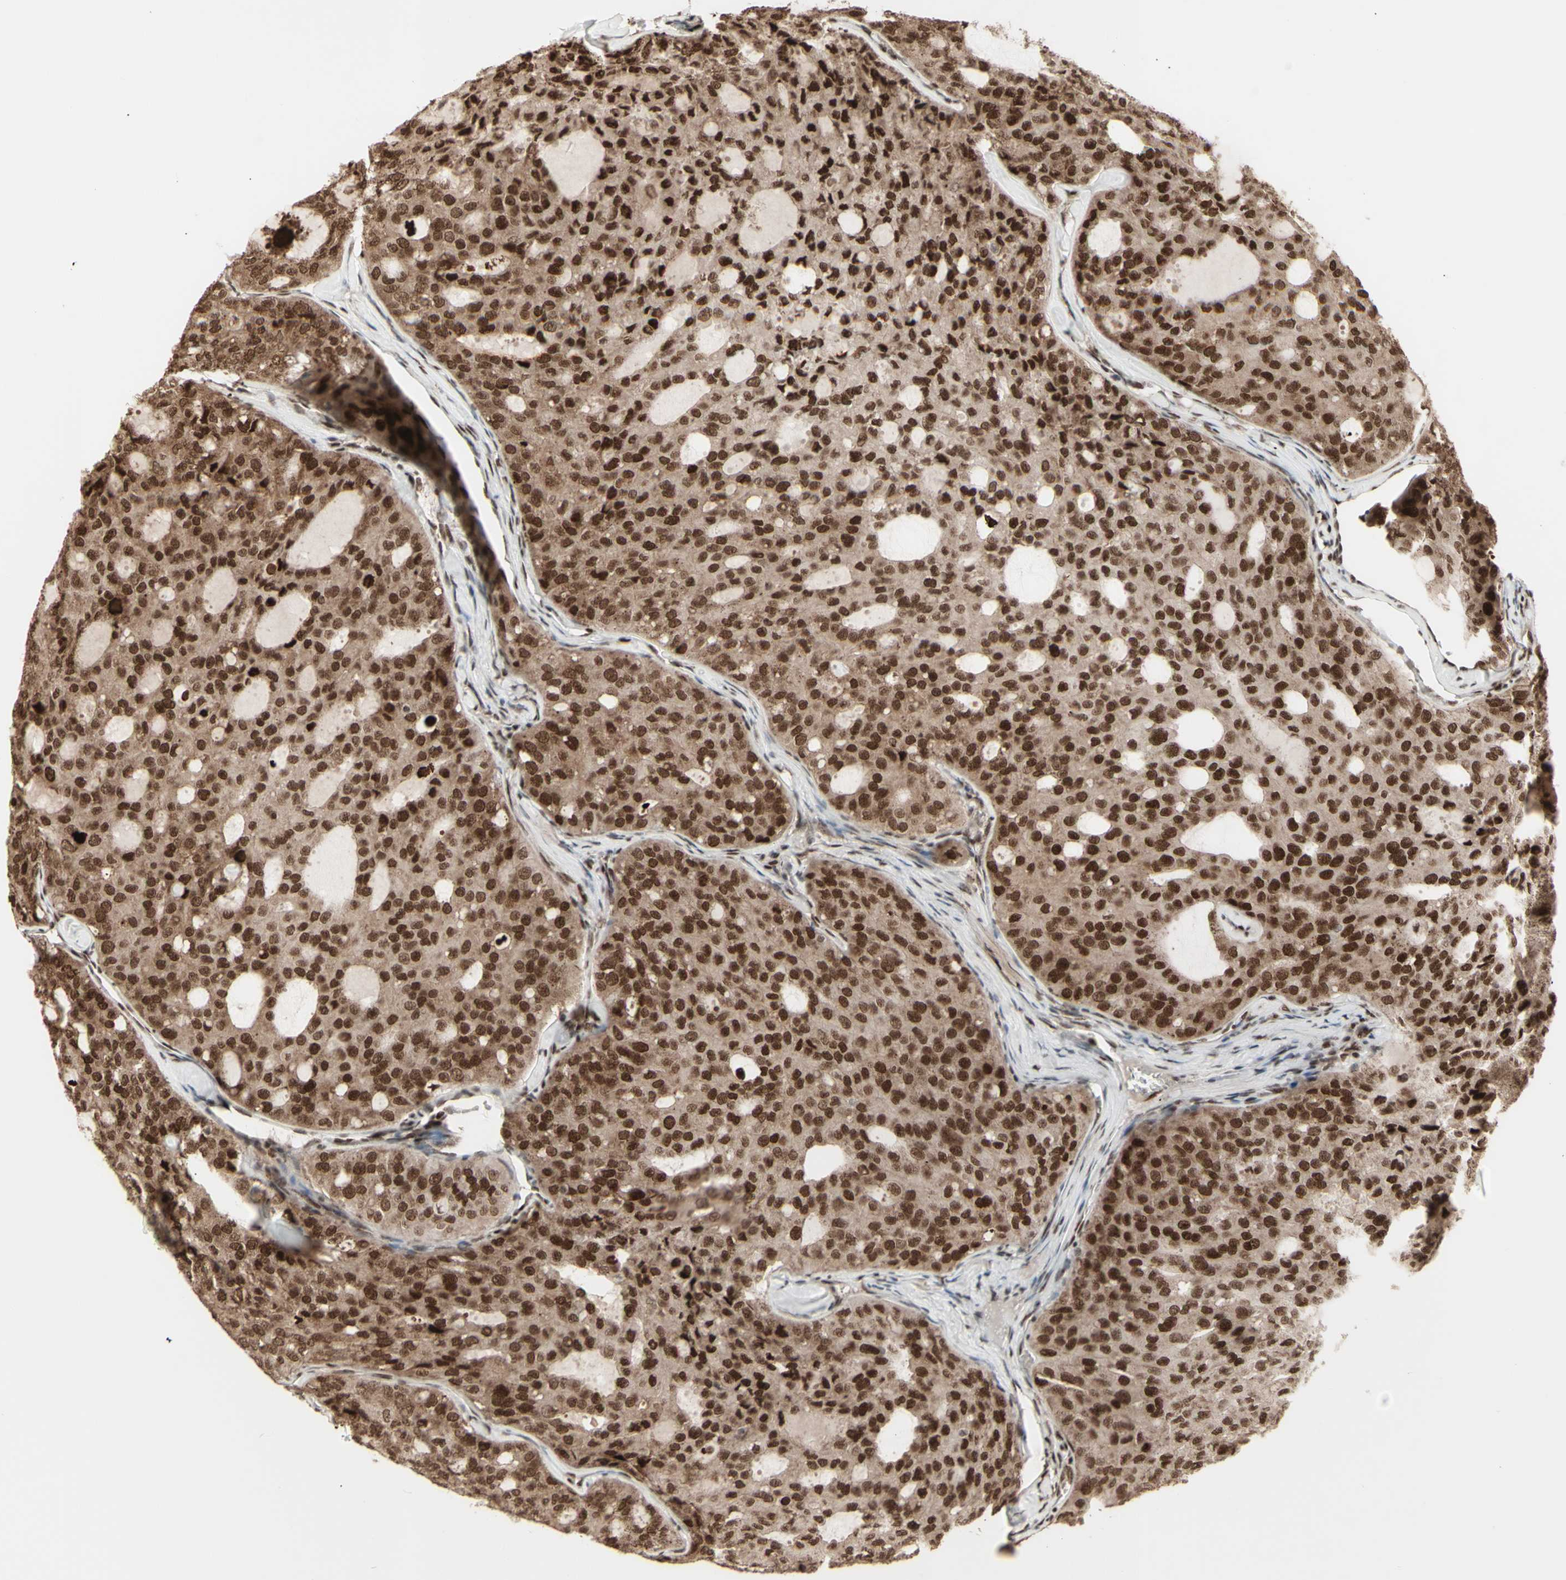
{"staining": {"intensity": "strong", "quantity": ">75%", "location": "cytoplasmic/membranous,nuclear"}, "tissue": "thyroid cancer", "cell_type": "Tumor cells", "image_type": "cancer", "snomed": [{"axis": "morphology", "description": "Follicular adenoma carcinoma, NOS"}, {"axis": "topography", "description": "Thyroid gland"}], "caption": "This histopathology image reveals thyroid cancer (follicular adenoma carcinoma) stained with immunohistochemistry to label a protein in brown. The cytoplasmic/membranous and nuclear of tumor cells show strong positivity for the protein. Nuclei are counter-stained blue.", "gene": "CBX1", "patient": {"sex": "male", "age": 75}}